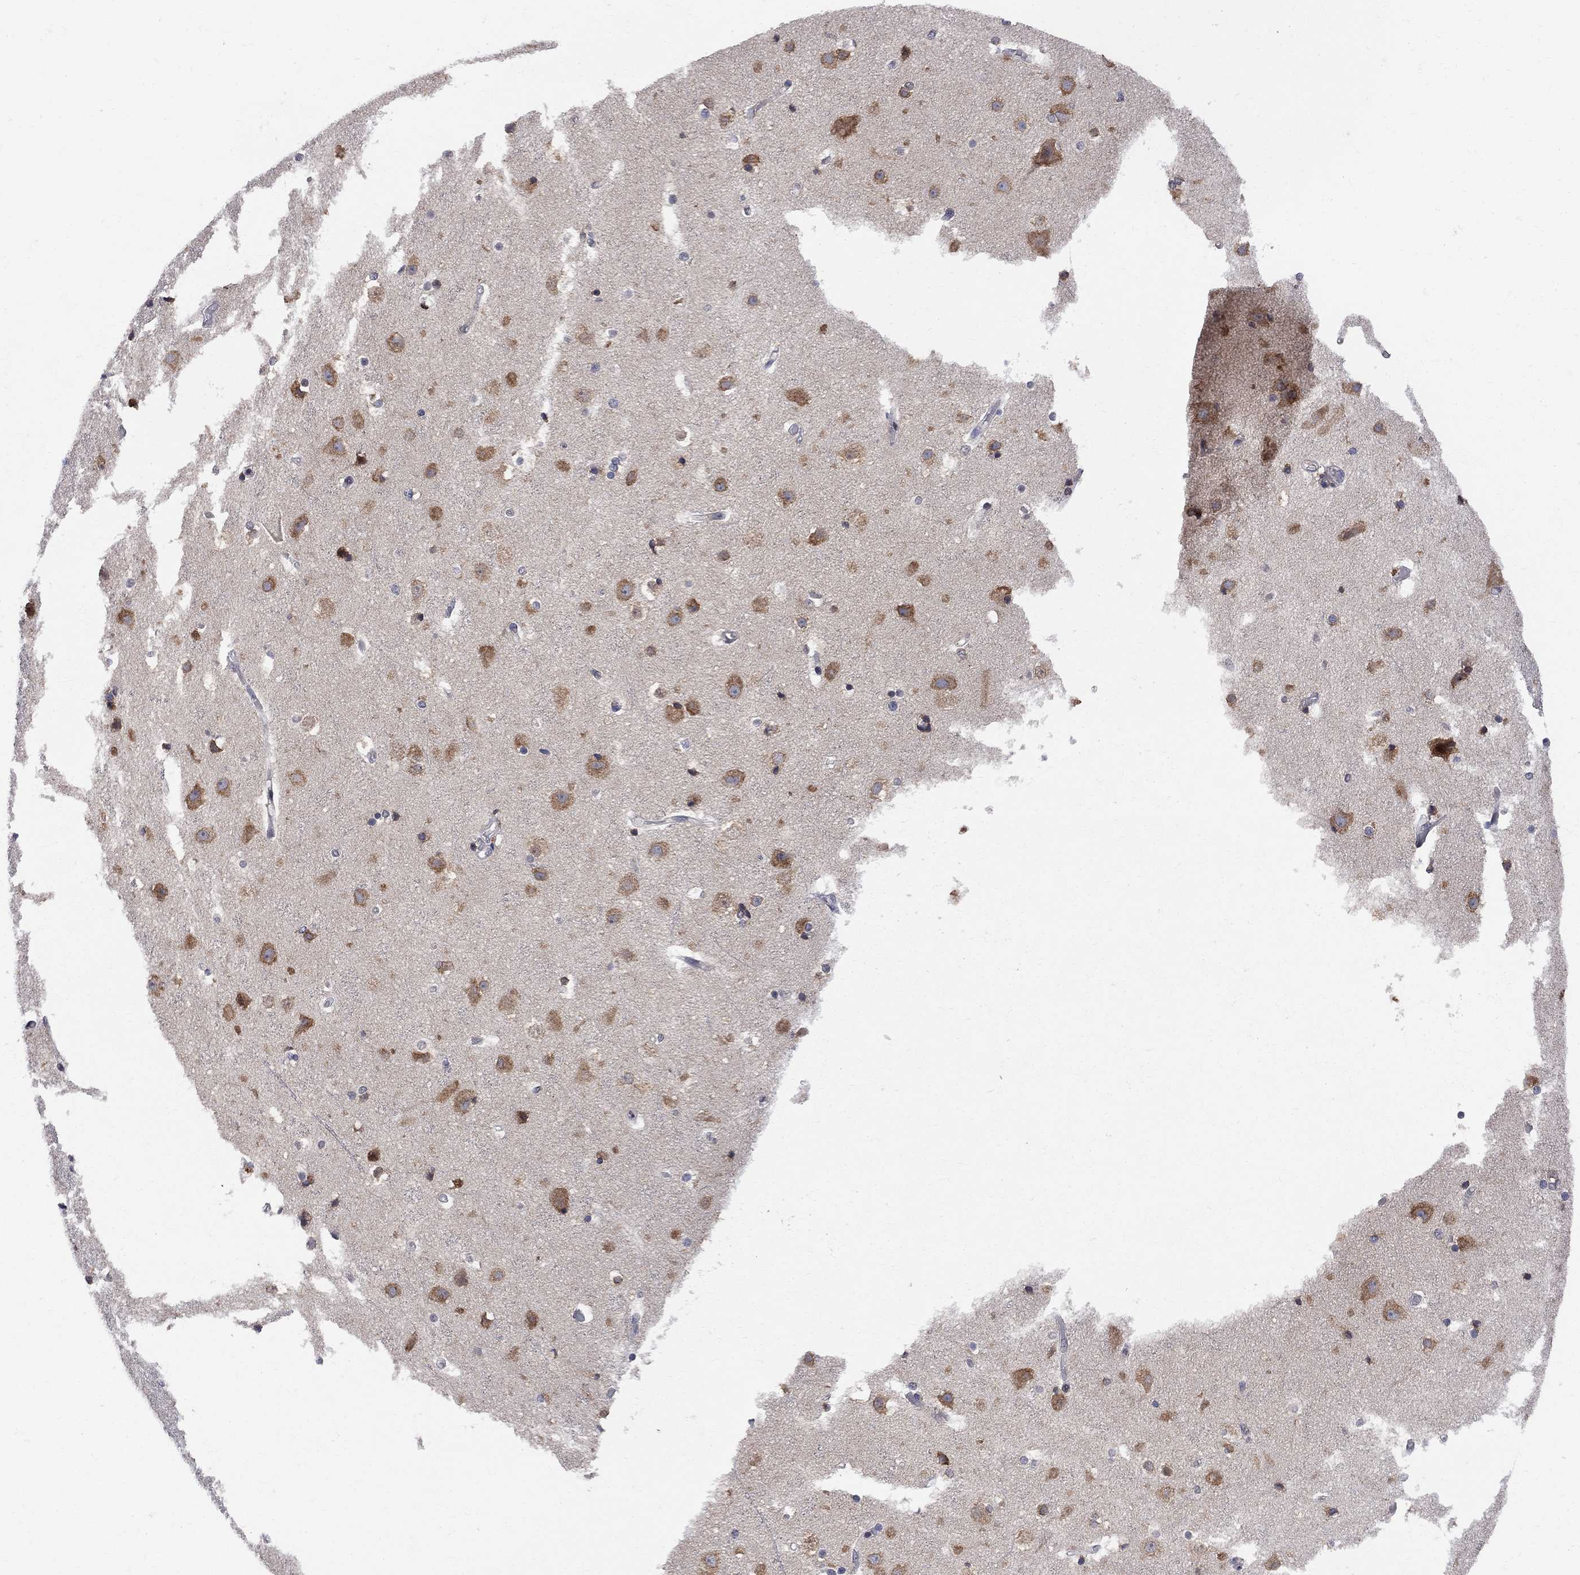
{"staining": {"intensity": "negative", "quantity": "none", "location": "none"}, "tissue": "cerebral cortex", "cell_type": "Endothelial cells", "image_type": "normal", "snomed": [{"axis": "morphology", "description": "Normal tissue, NOS"}, {"axis": "topography", "description": "Cerebral cortex"}], "caption": "Endothelial cells are negative for brown protein staining in benign cerebral cortex.", "gene": "CNOT11", "patient": {"sex": "female", "age": 52}}